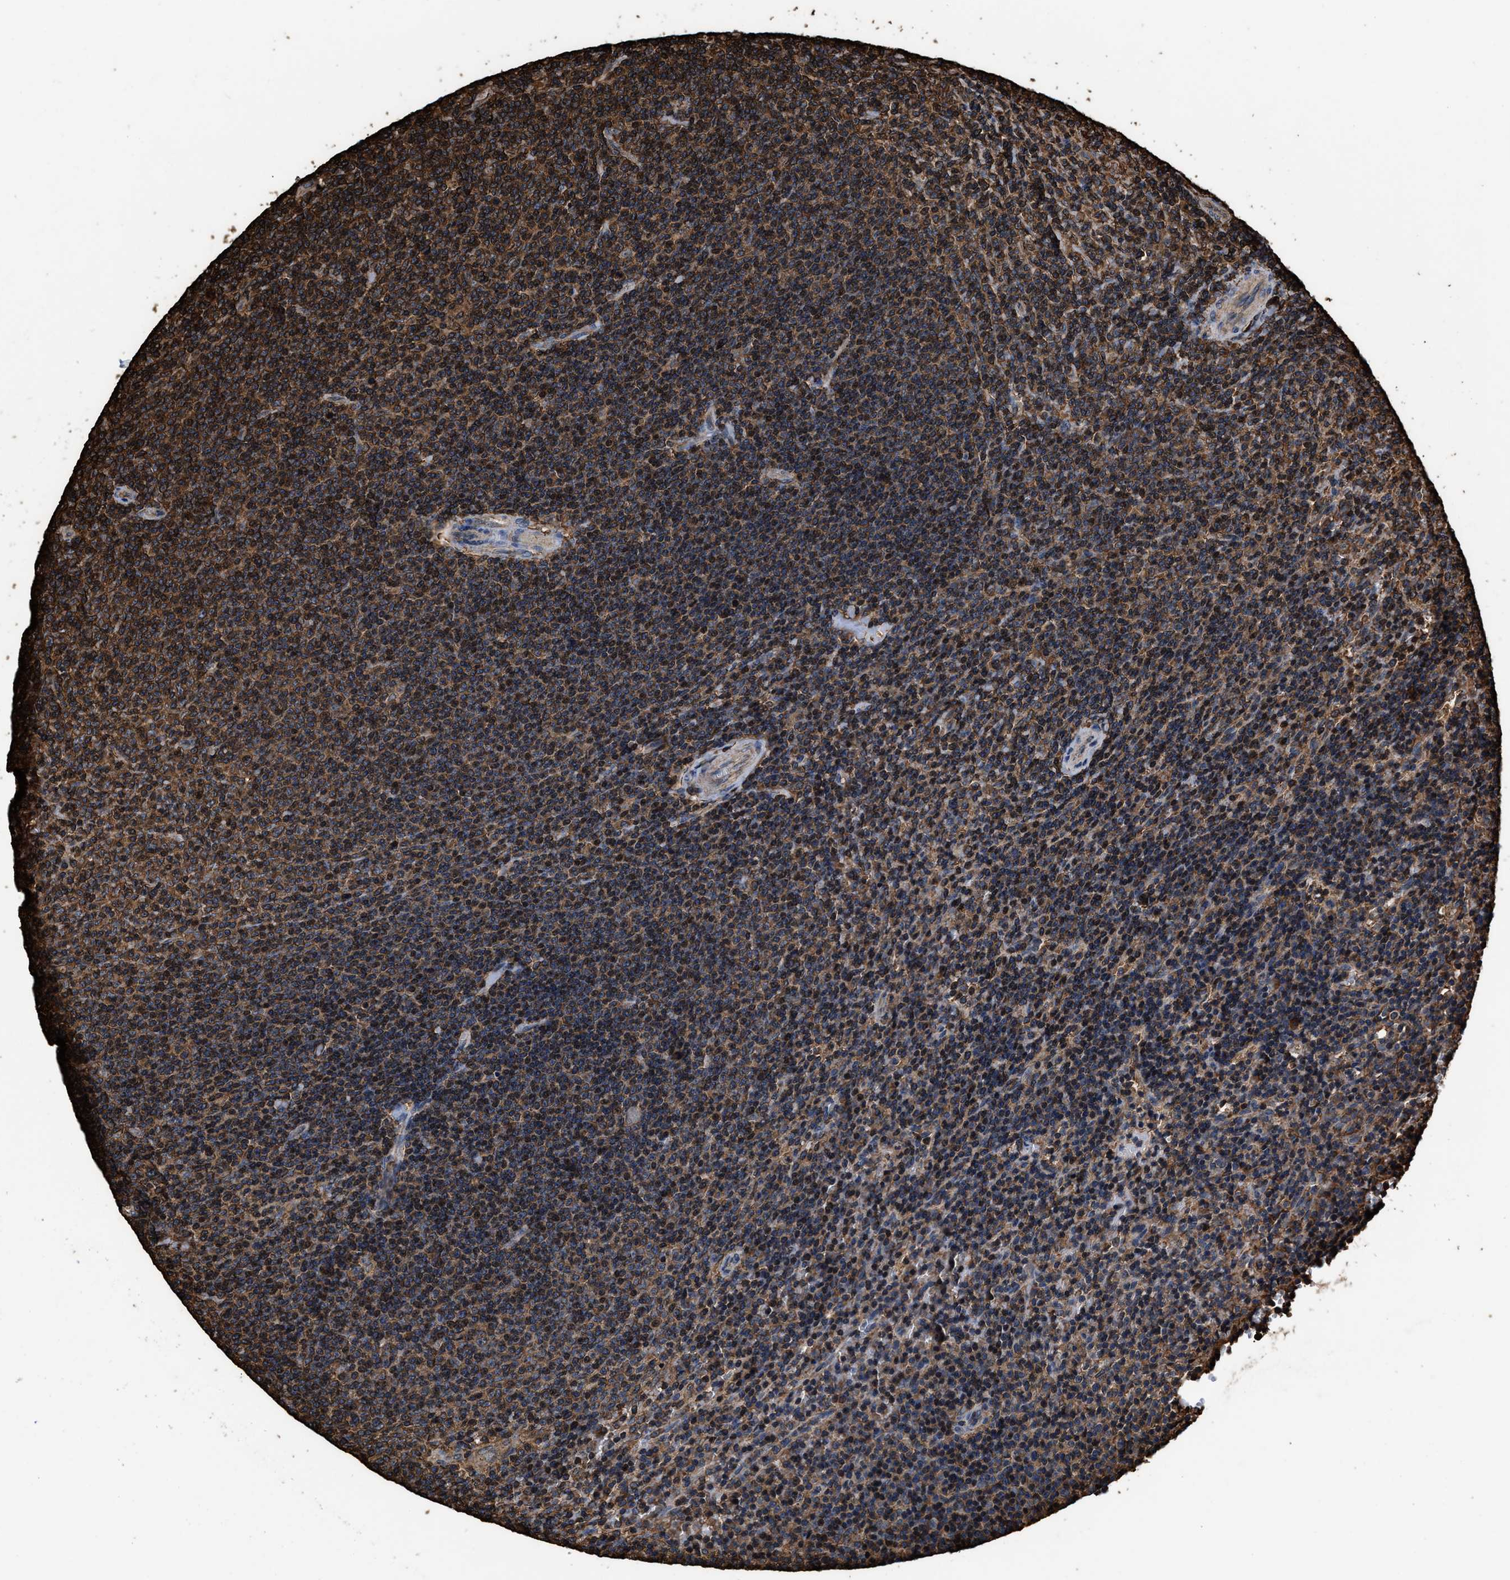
{"staining": {"intensity": "strong", "quantity": ">75%", "location": "cytoplasmic/membranous"}, "tissue": "lymphoma", "cell_type": "Tumor cells", "image_type": "cancer", "snomed": [{"axis": "morphology", "description": "Malignant lymphoma, non-Hodgkin's type, Low grade"}, {"axis": "topography", "description": "Spleen"}], "caption": "About >75% of tumor cells in lymphoma exhibit strong cytoplasmic/membranous protein staining as visualized by brown immunohistochemical staining.", "gene": "KBTBD2", "patient": {"sex": "female", "age": 50}}